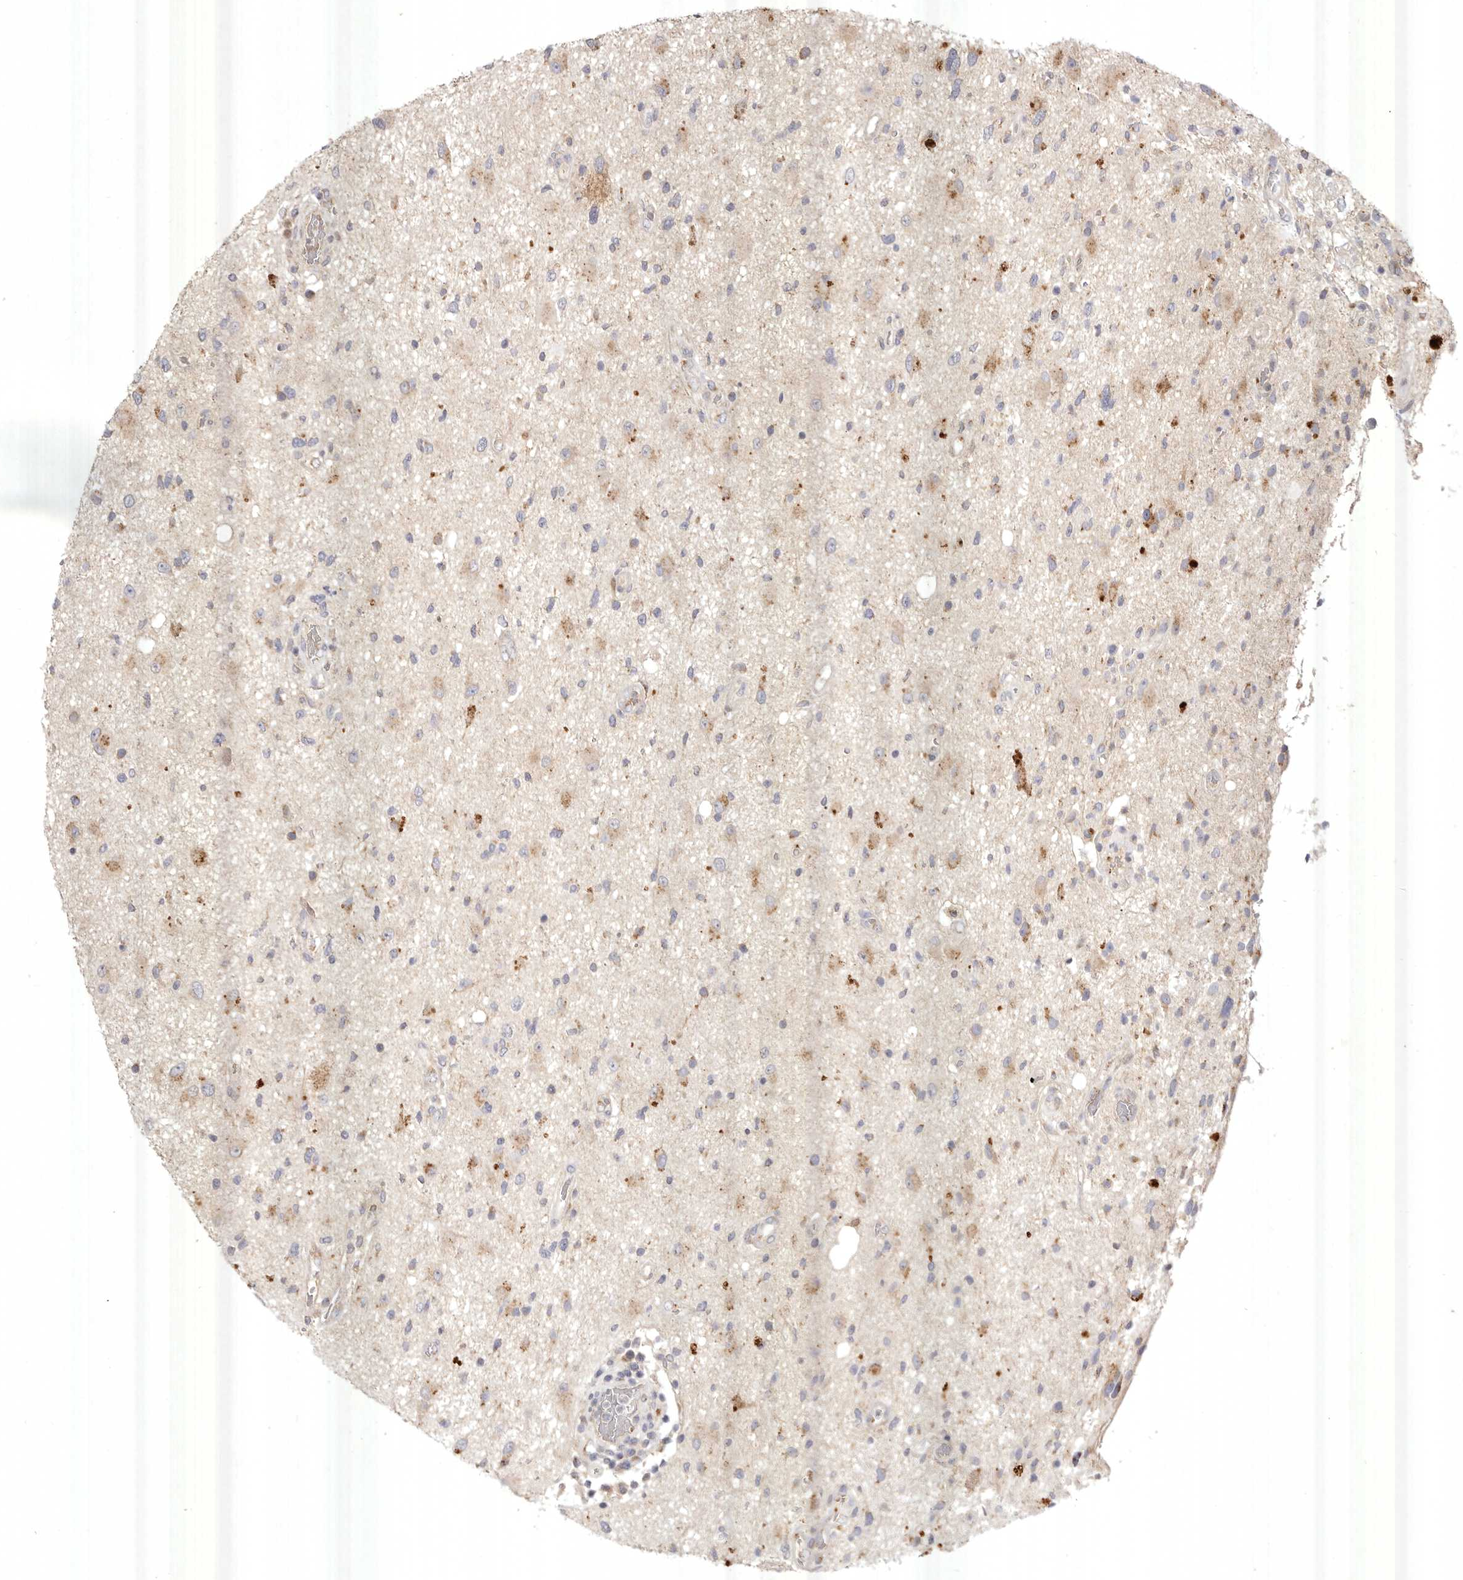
{"staining": {"intensity": "weak", "quantity": "25%-75%", "location": "cytoplasmic/membranous"}, "tissue": "glioma", "cell_type": "Tumor cells", "image_type": "cancer", "snomed": [{"axis": "morphology", "description": "Glioma, malignant, High grade"}, {"axis": "topography", "description": "Brain"}], "caption": "Brown immunohistochemical staining in glioma reveals weak cytoplasmic/membranous staining in about 25%-75% of tumor cells.", "gene": "USP24", "patient": {"sex": "male", "age": 33}}